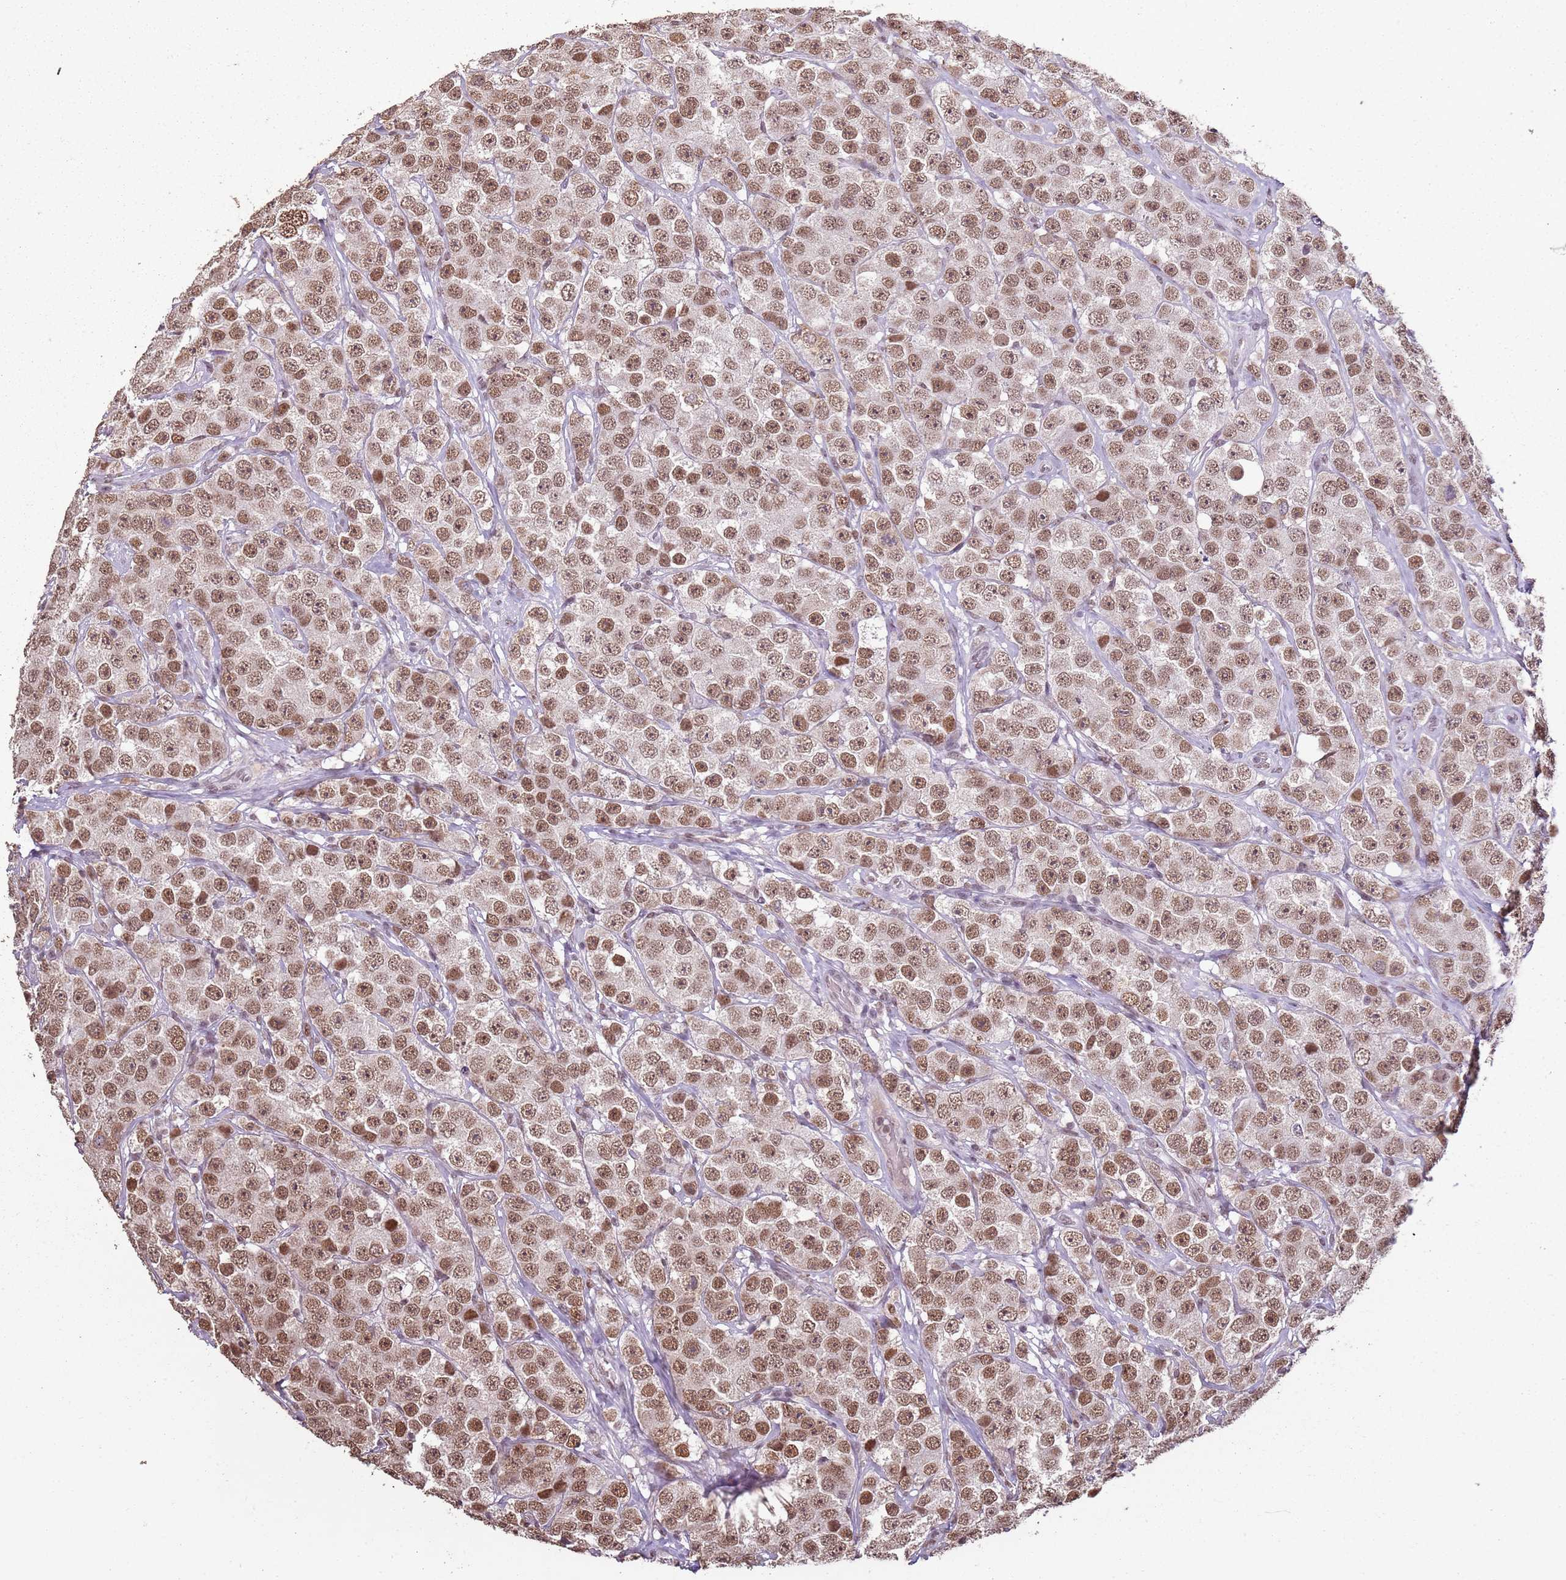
{"staining": {"intensity": "moderate", "quantity": ">75%", "location": "nuclear"}, "tissue": "testis cancer", "cell_type": "Tumor cells", "image_type": "cancer", "snomed": [{"axis": "morphology", "description": "Seminoma, NOS"}, {"axis": "topography", "description": "Testis"}], "caption": "IHC of human testis cancer (seminoma) displays medium levels of moderate nuclear staining in approximately >75% of tumor cells.", "gene": "ARL14EP", "patient": {"sex": "male", "age": 28}}